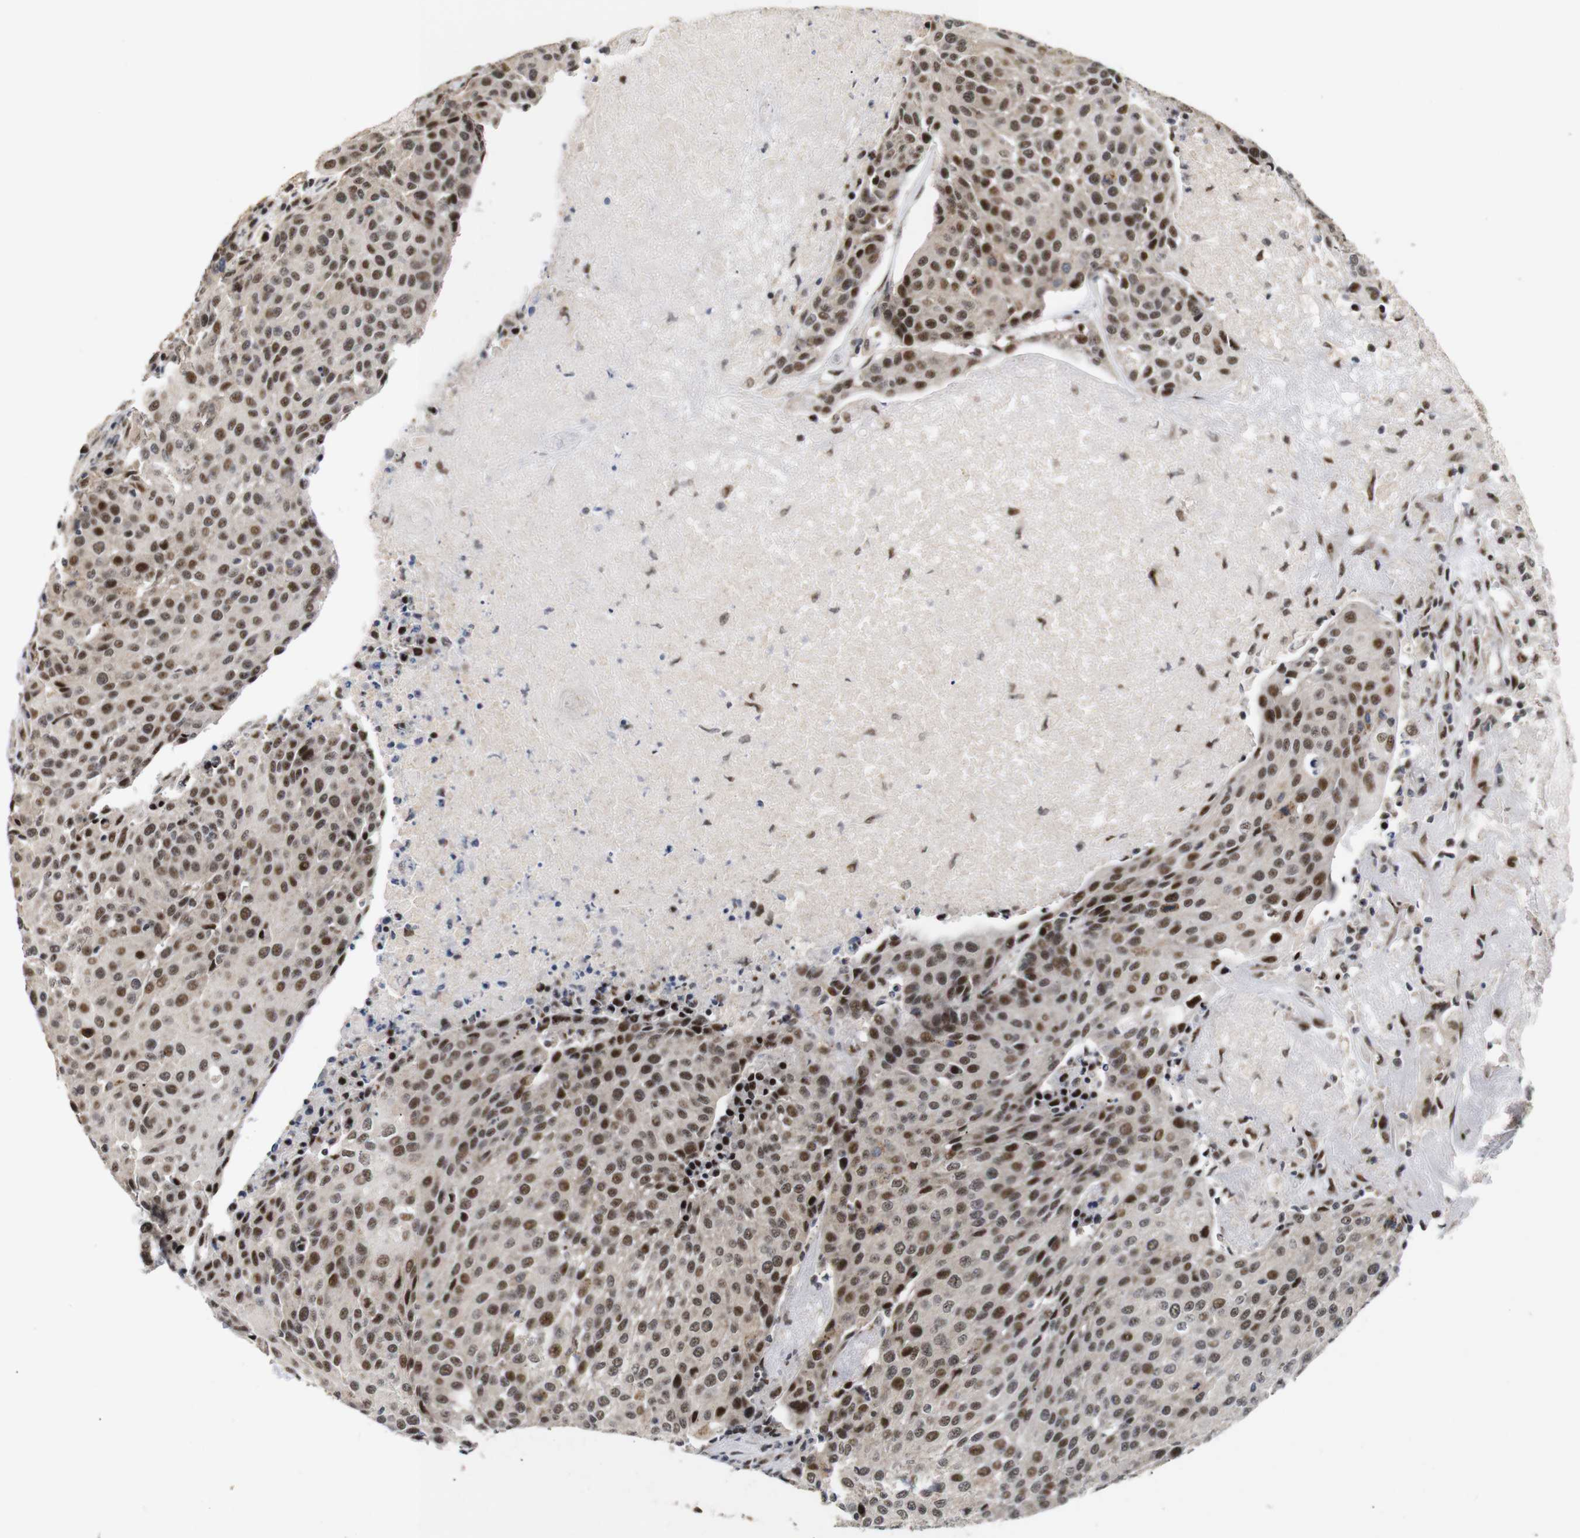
{"staining": {"intensity": "moderate", "quantity": ">75%", "location": "nuclear"}, "tissue": "urothelial cancer", "cell_type": "Tumor cells", "image_type": "cancer", "snomed": [{"axis": "morphology", "description": "Urothelial carcinoma, High grade"}, {"axis": "topography", "description": "Urinary bladder"}], "caption": "Brown immunohistochemical staining in human urothelial cancer reveals moderate nuclear positivity in approximately >75% of tumor cells.", "gene": "PYM1", "patient": {"sex": "female", "age": 85}}